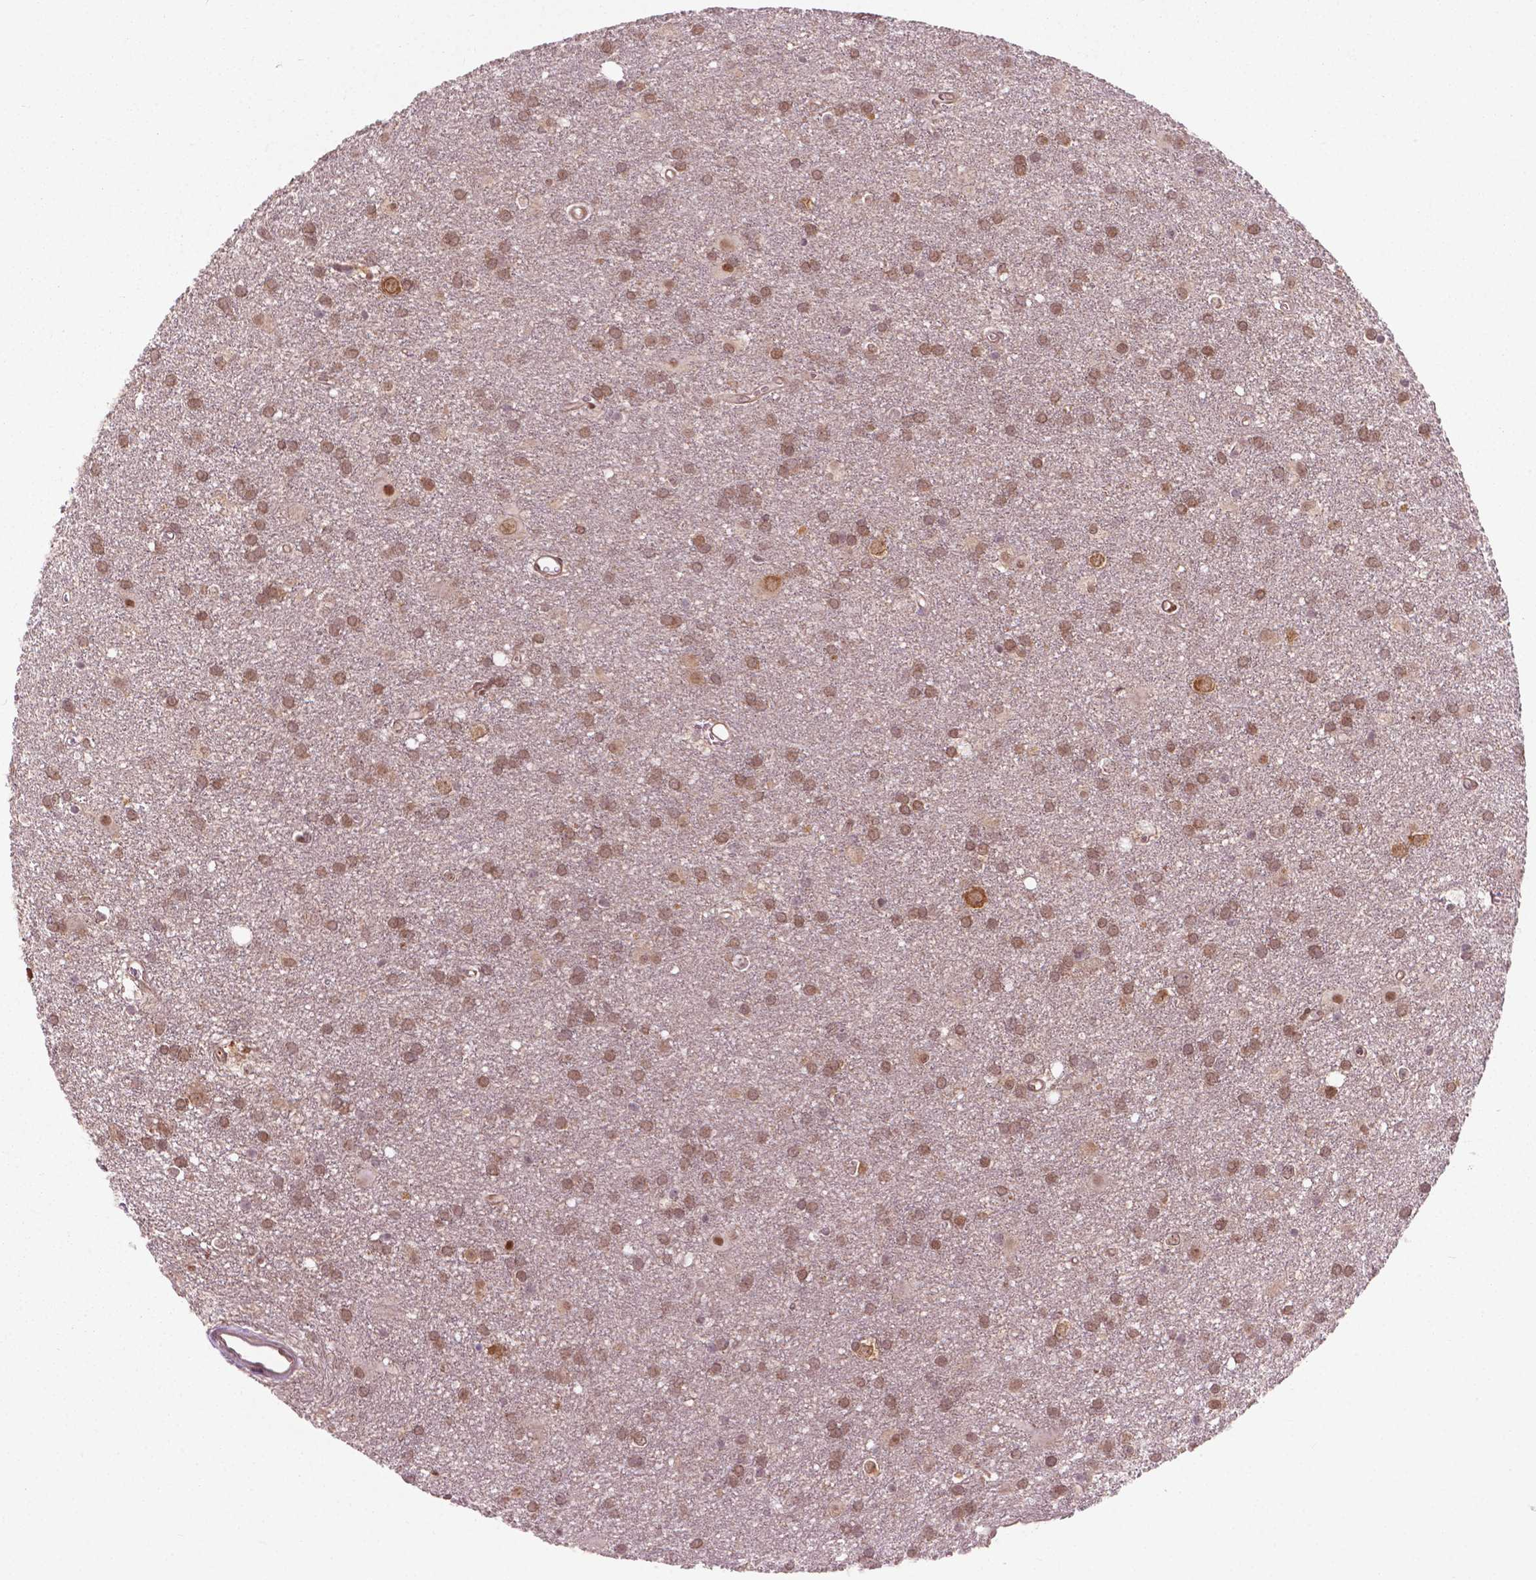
{"staining": {"intensity": "moderate", "quantity": ">75%", "location": "cytoplasmic/membranous,nuclear"}, "tissue": "glioma", "cell_type": "Tumor cells", "image_type": "cancer", "snomed": [{"axis": "morphology", "description": "Glioma, malignant, Low grade"}, {"axis": "topography", "description": "Brain"}], "caption": "A high-resolution image shows immunohistochemistry staining of malignant glioma (low-grade), which displays moderate cytoplasmic/membranous and nuclear expression in about >75% of tumor cells. Immunohistochemistry (ihc) stains the protein of interest in brown and the nuclei are stained blue.", "gene": "NFAT5", "patient": {"sex": "male", "age": 58}}